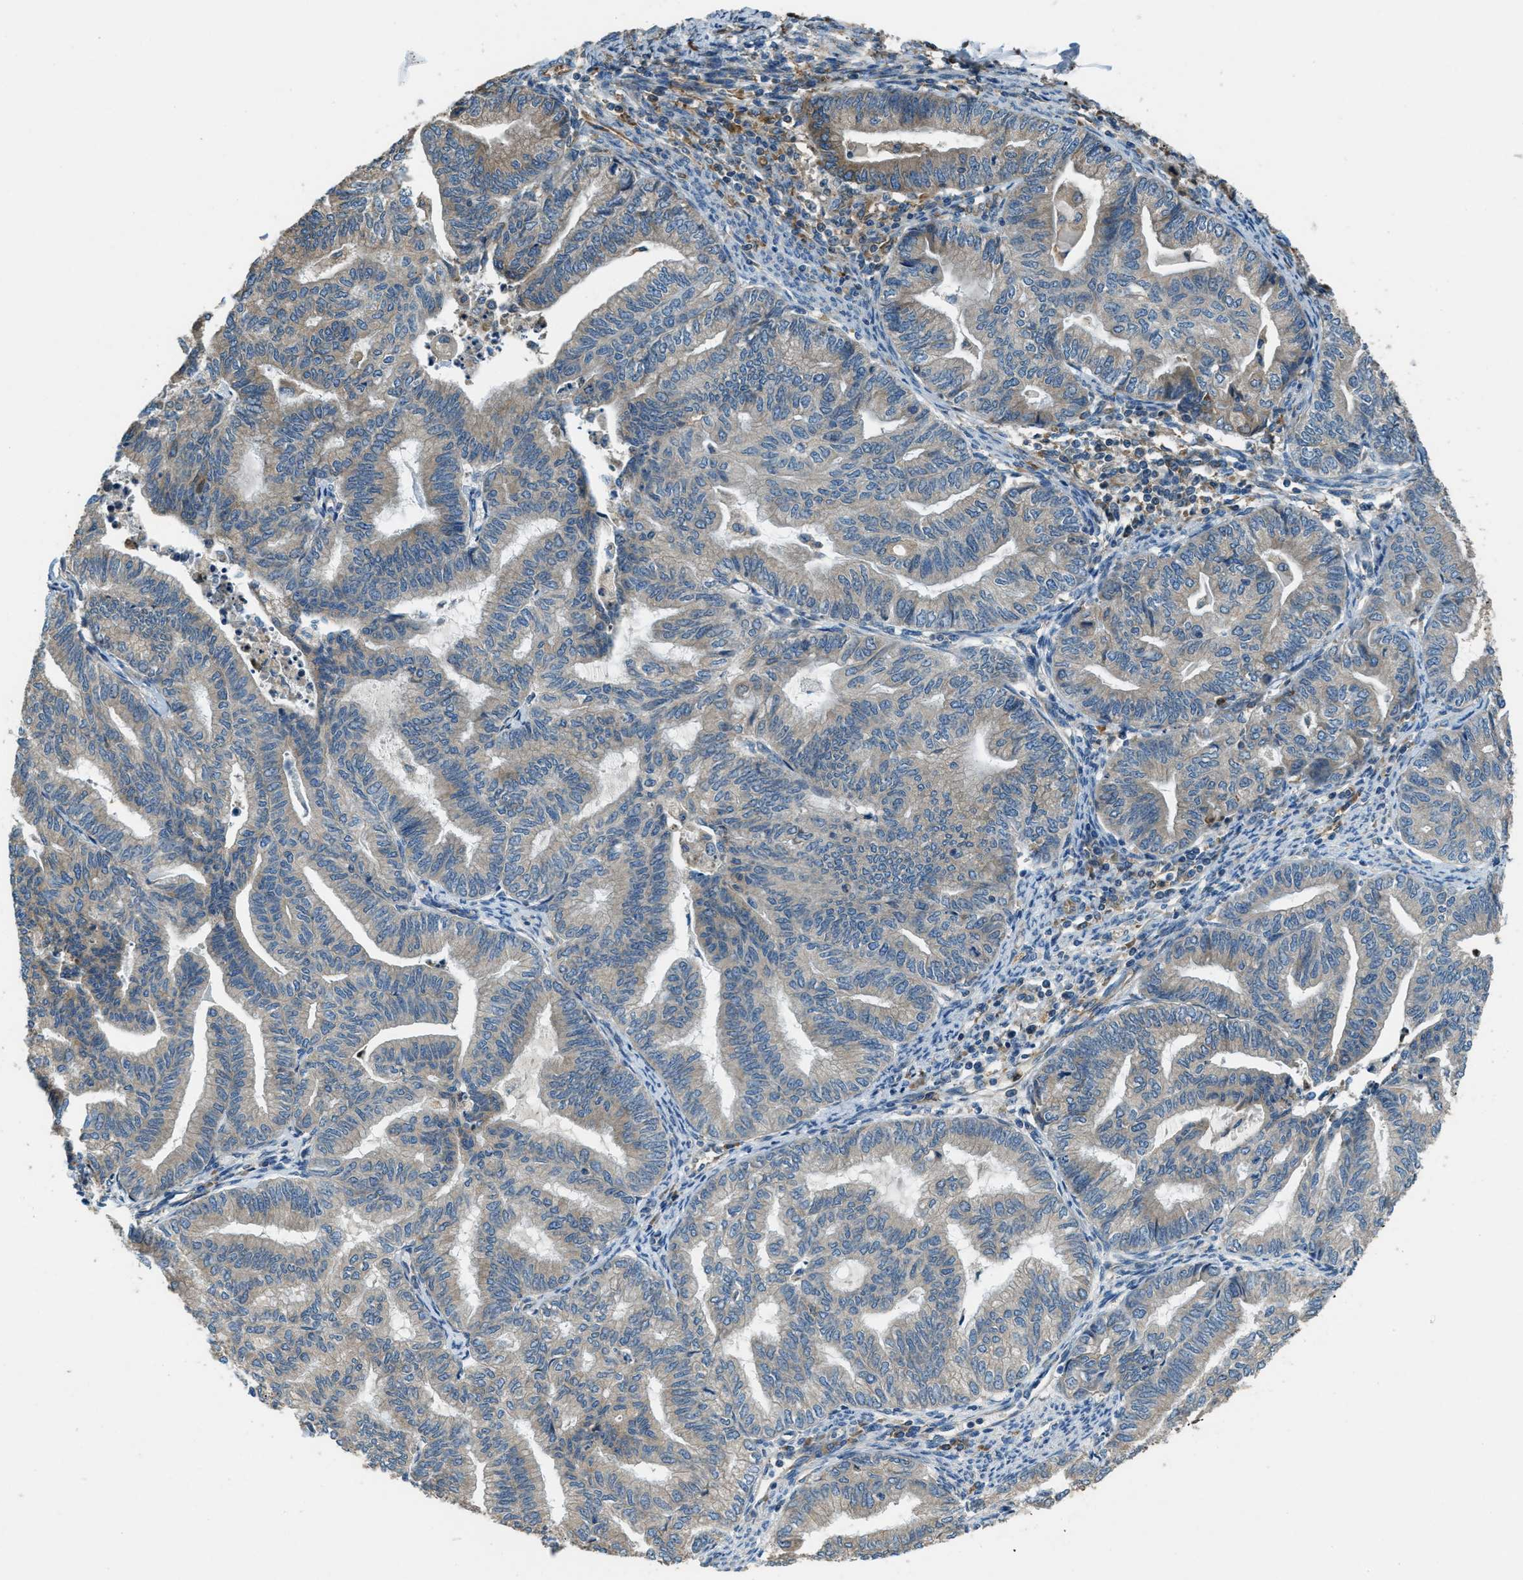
{"staining": {"intensity": "weak", "quantity": ">75%", "location": "cytoplasmic/membranous"}, "tissue": "endometrial cancer", "cell_type": "Tumor cells", "image_type": "cancer", "snomed": [{"axis": "morphology", "description": "Adenocarcinoma, NOS"}, {"axis": "topography", "description": "Endometrium"}], "caption": "Human endometrial adenocarcinoma stained for a protein (brown) shows weak cytoplasmic/membranous positive staining in approximately >75% of tumor cells.", "gene": "GIMAP8", "patient": {"sex": "female", "age": 79}}